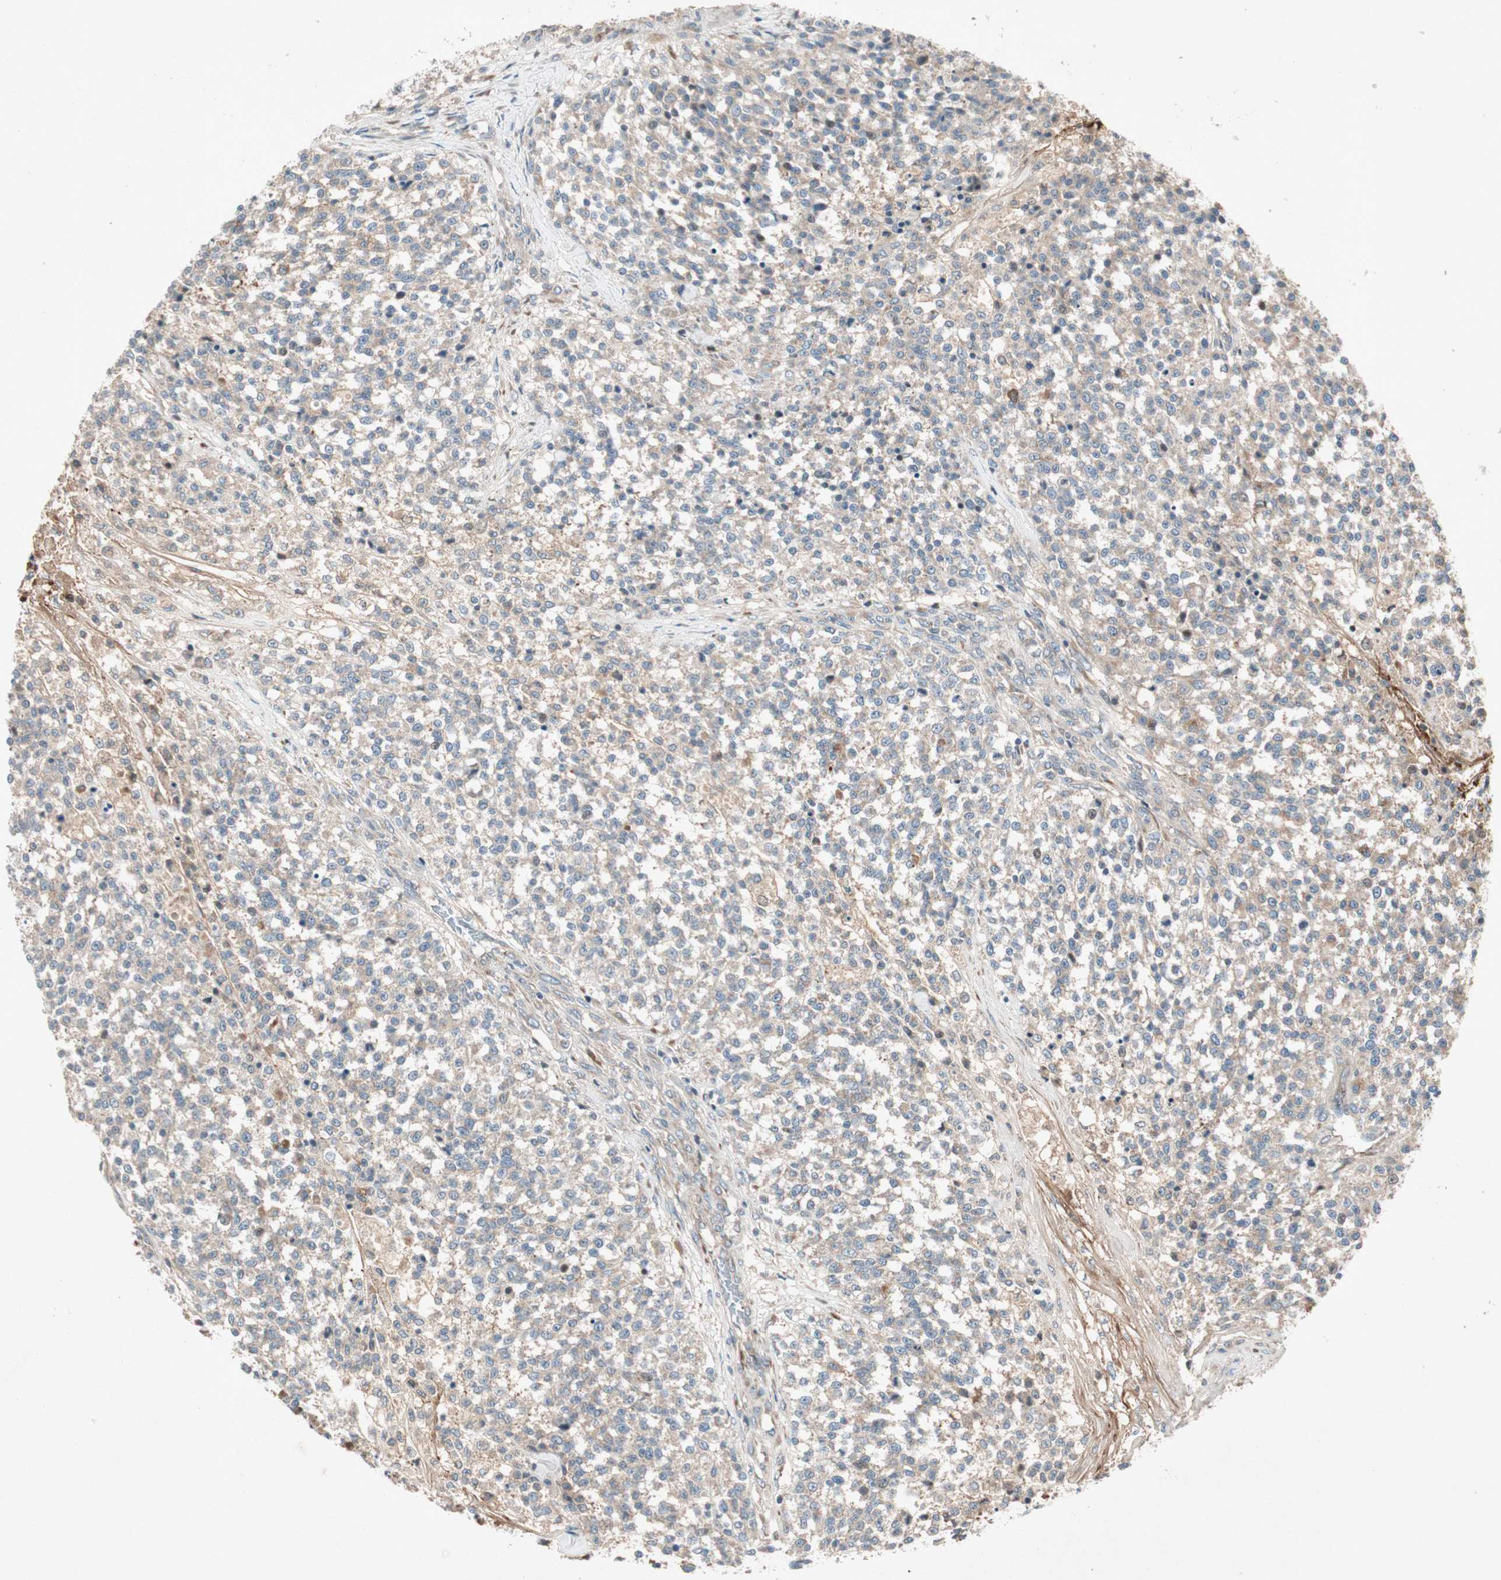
{"staining": {"intensity": "weak", "quantity": ">75%", "location": "cytoplasmic/membranous"}, "tissue": "testis cancer", "cell_type": "Tumor cells", "image_type": "cancer", "snomed": [{"axis": "morphology", "description": "Seminoma, NOS"}, {"axis": "topography", "description": "Testis"}], "caption": "Testis seminoma tissue reveals weak cytoplasmic/membranous positivity in approximately >75% of tumor cells, visualized by immunohistochemistry.", "gene": "APOO", "patient": {"sex": "male", "age": 59}}